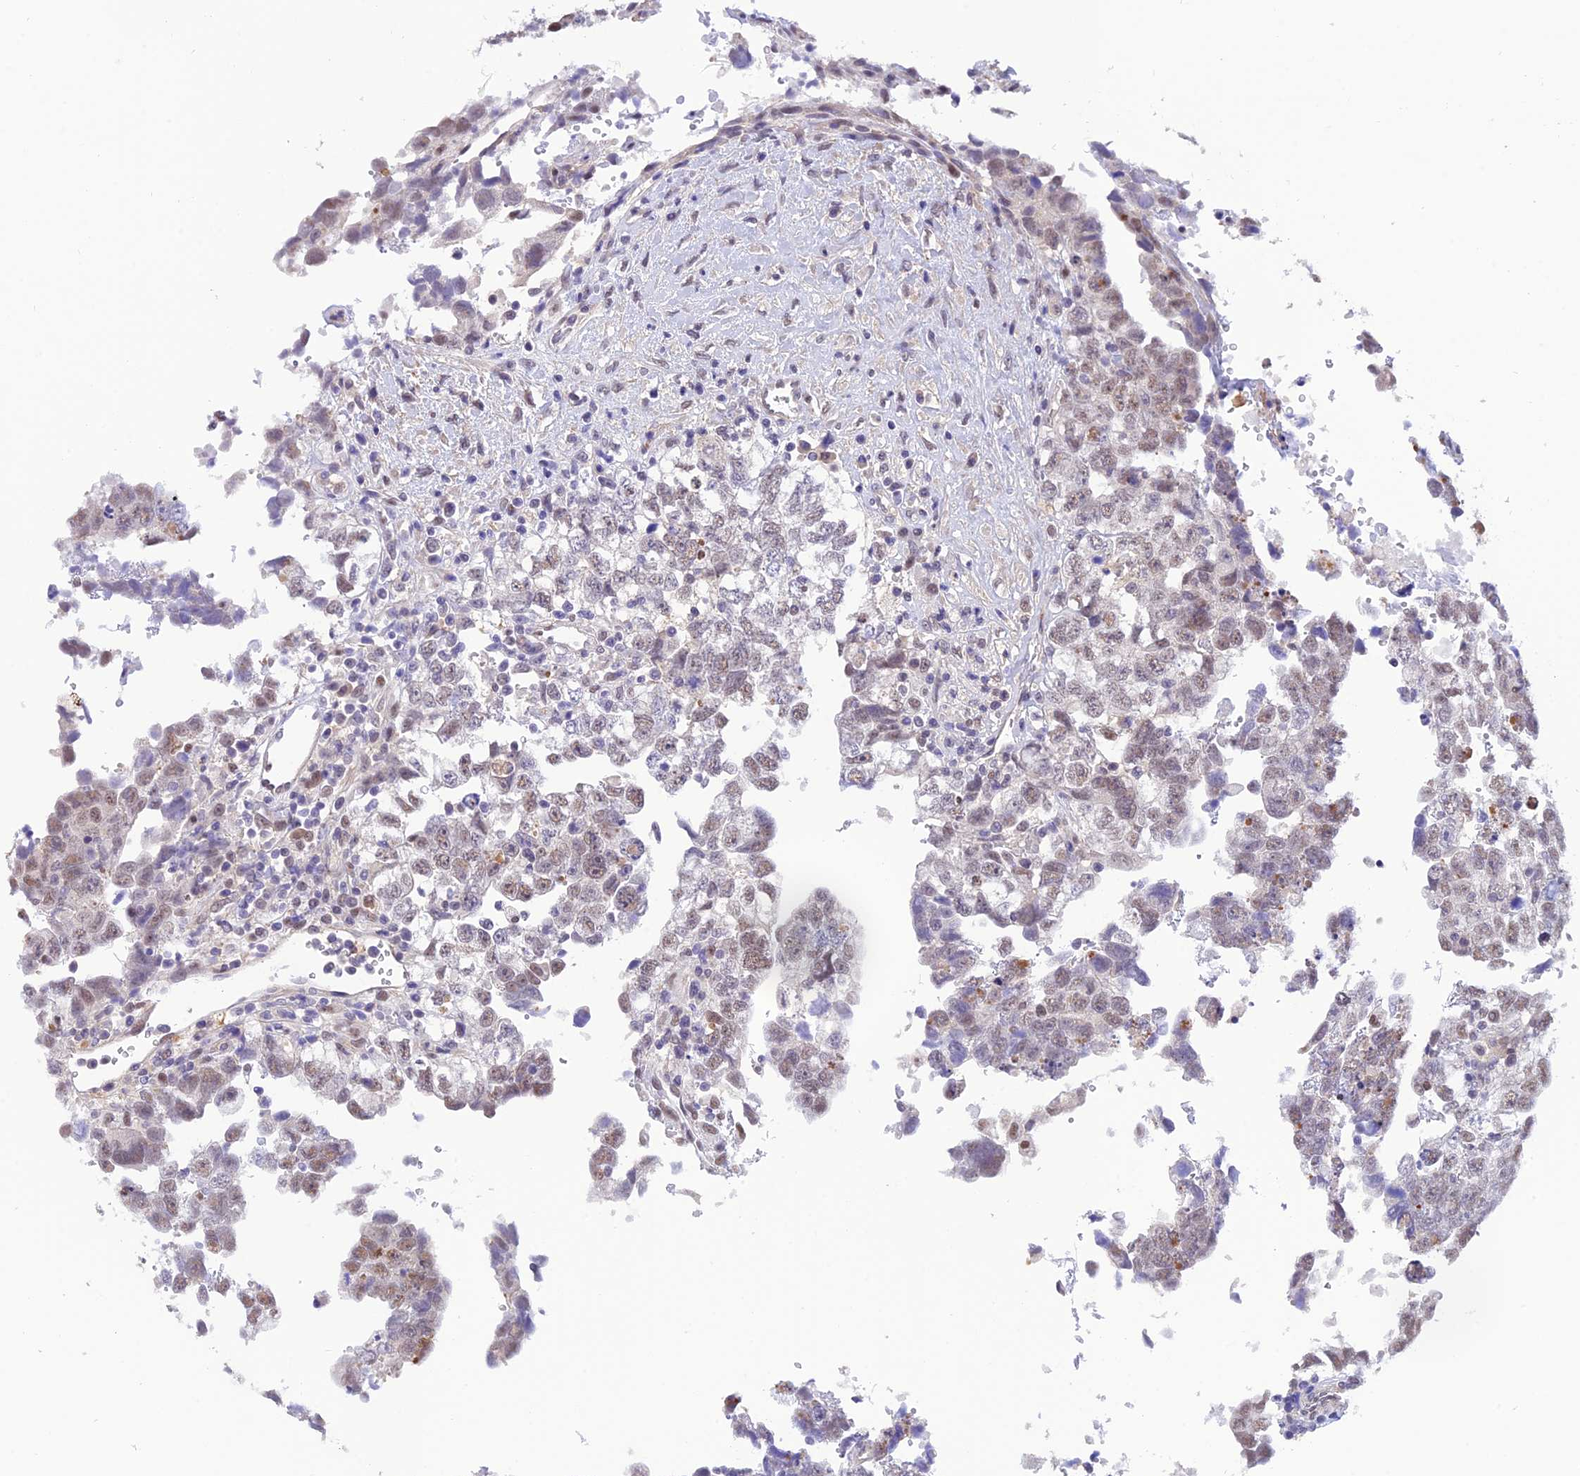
{"staining": {"intensity": "weak", "quantity": "<25%", "location": "nuclear"}, "tissue": "testis cancer", "cell_type": "Tumor cells", "image_type": "cancer", "snomed": [{"axis": "morphology", "description": "Carcinoma, Embryonal, NOS"}, {"axis": "topography", "description": "Testis"}], "caption": "A photomicrograph of human testis cancer is negative for staining in tumor cells.", "gene": "PSMB3", "patient": {"sex": "male", "age": 37}}